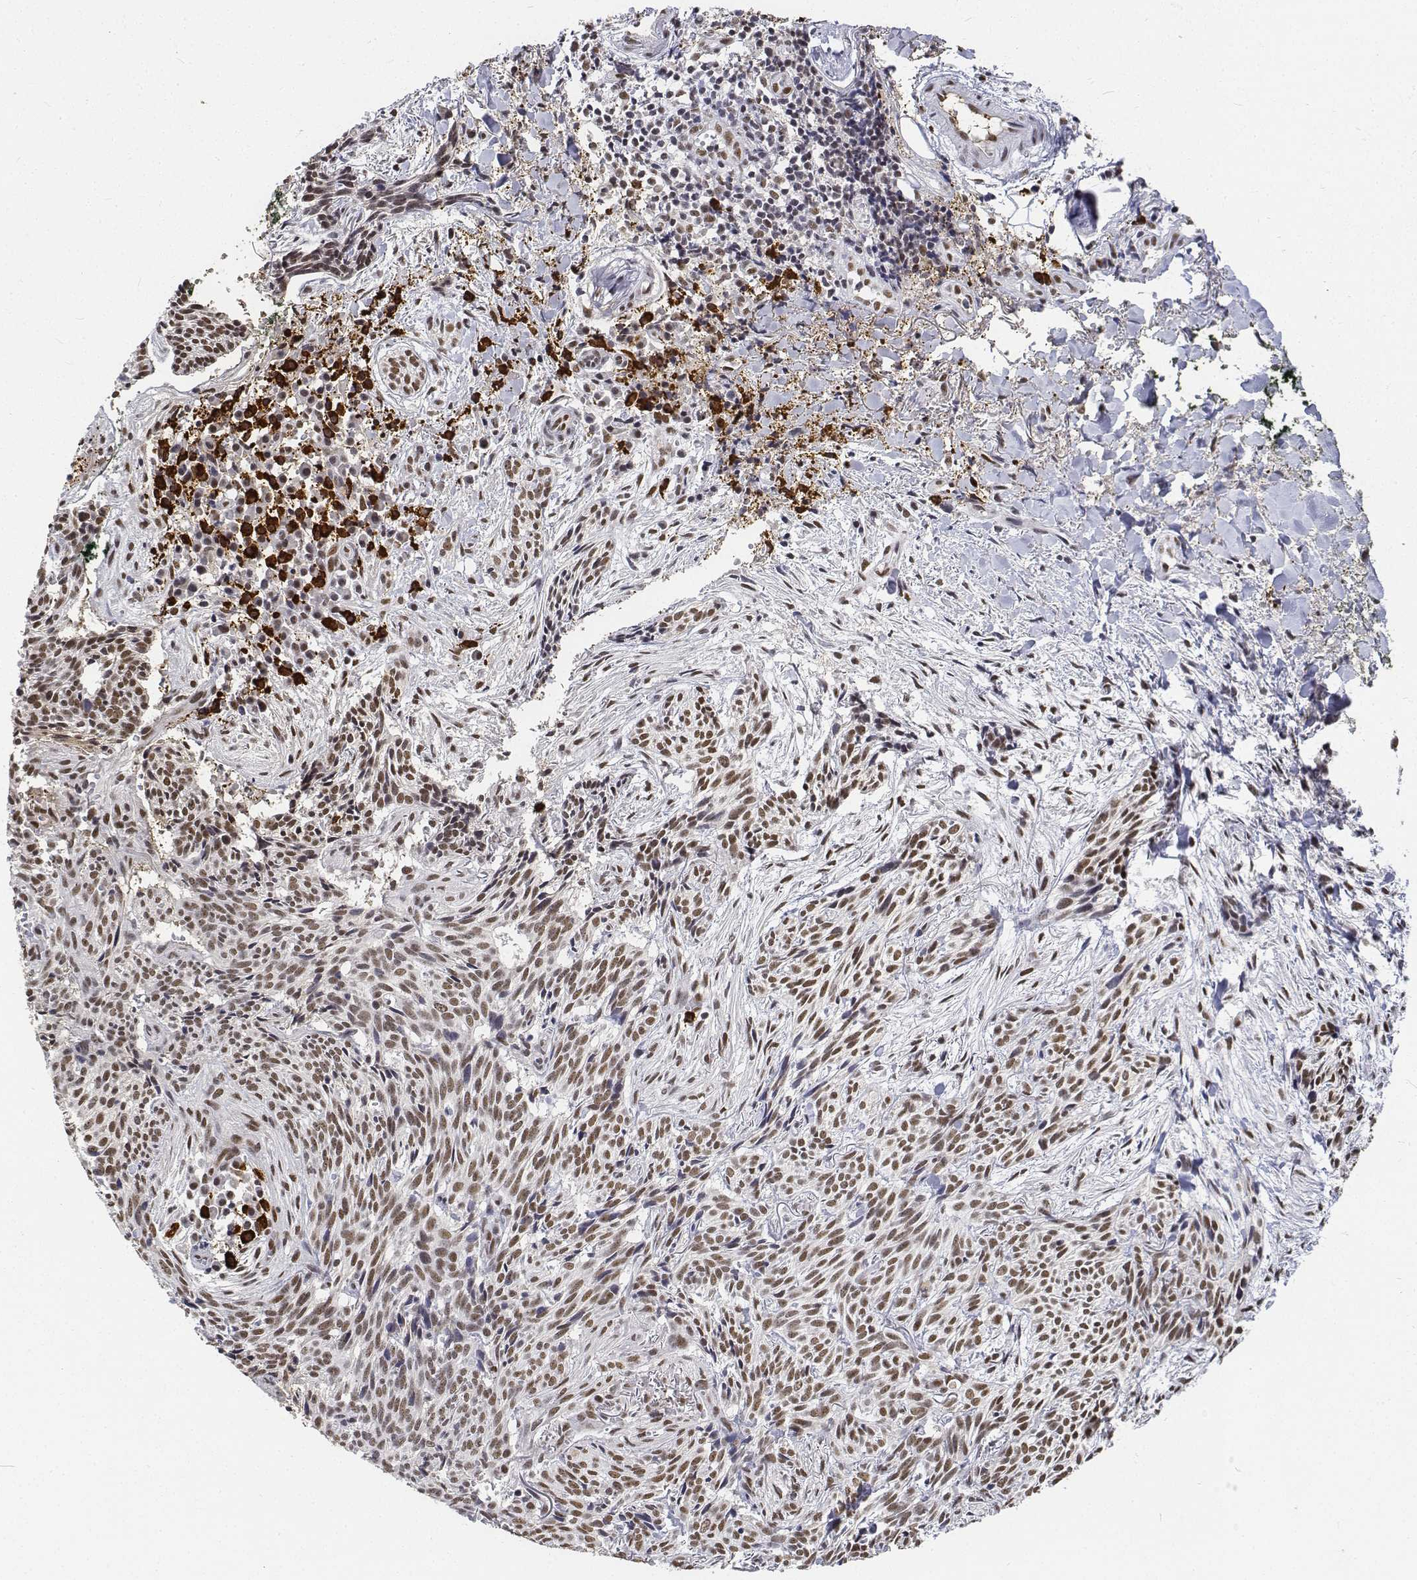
{"staining": {"intensity": "moderate", "quantity": ">75%", "location": "nuclear"}, "tissue": "skin cancer", "cell_type": "Tumor cells", "image_type": "cancer", "snomed": [{"axis": "morphology", "description": "Basal cell carcinoma"}, {"axis": "topography", "description": "Skin"}], "caption": "Basal cell carcinoma (skin) was stained to show a protein in brown. There is medium levels of moderate nuclear expression in about >75% of tumor cells.", "gene": "ATRX", "patient": {"sex": "male", "age": 71}}